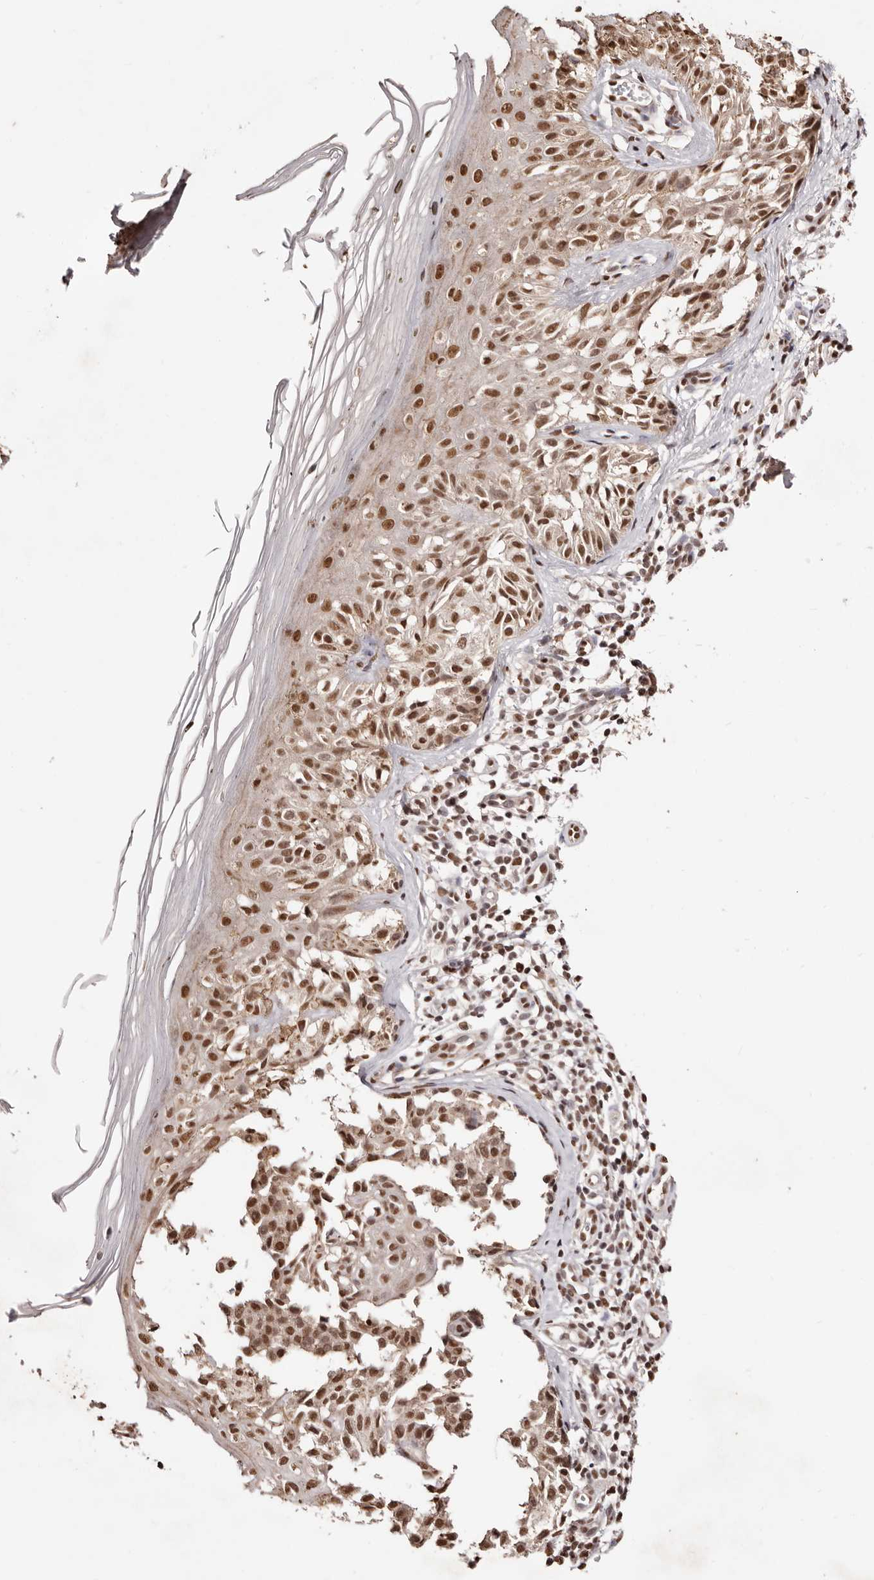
{"staining": {"intensity": "moderate", "quantity": ">75%", "location": "nuclear"}, "tissue": "melanoma", "cell_type": "Tumor cells", "image_type": "cancer", "snomed": [{"axis": "morphology", "description": "Malignant melanoma, NOS"}, {"axis": "topography", "description": "Skin"}], "caption": "Immunohistochemical staining of human malignant melanoma displays moderate nuclear protein expression in about >75% of tumor cells.", "gene": "BICRAL", "patient": {"sex": "female", "age": 50}}